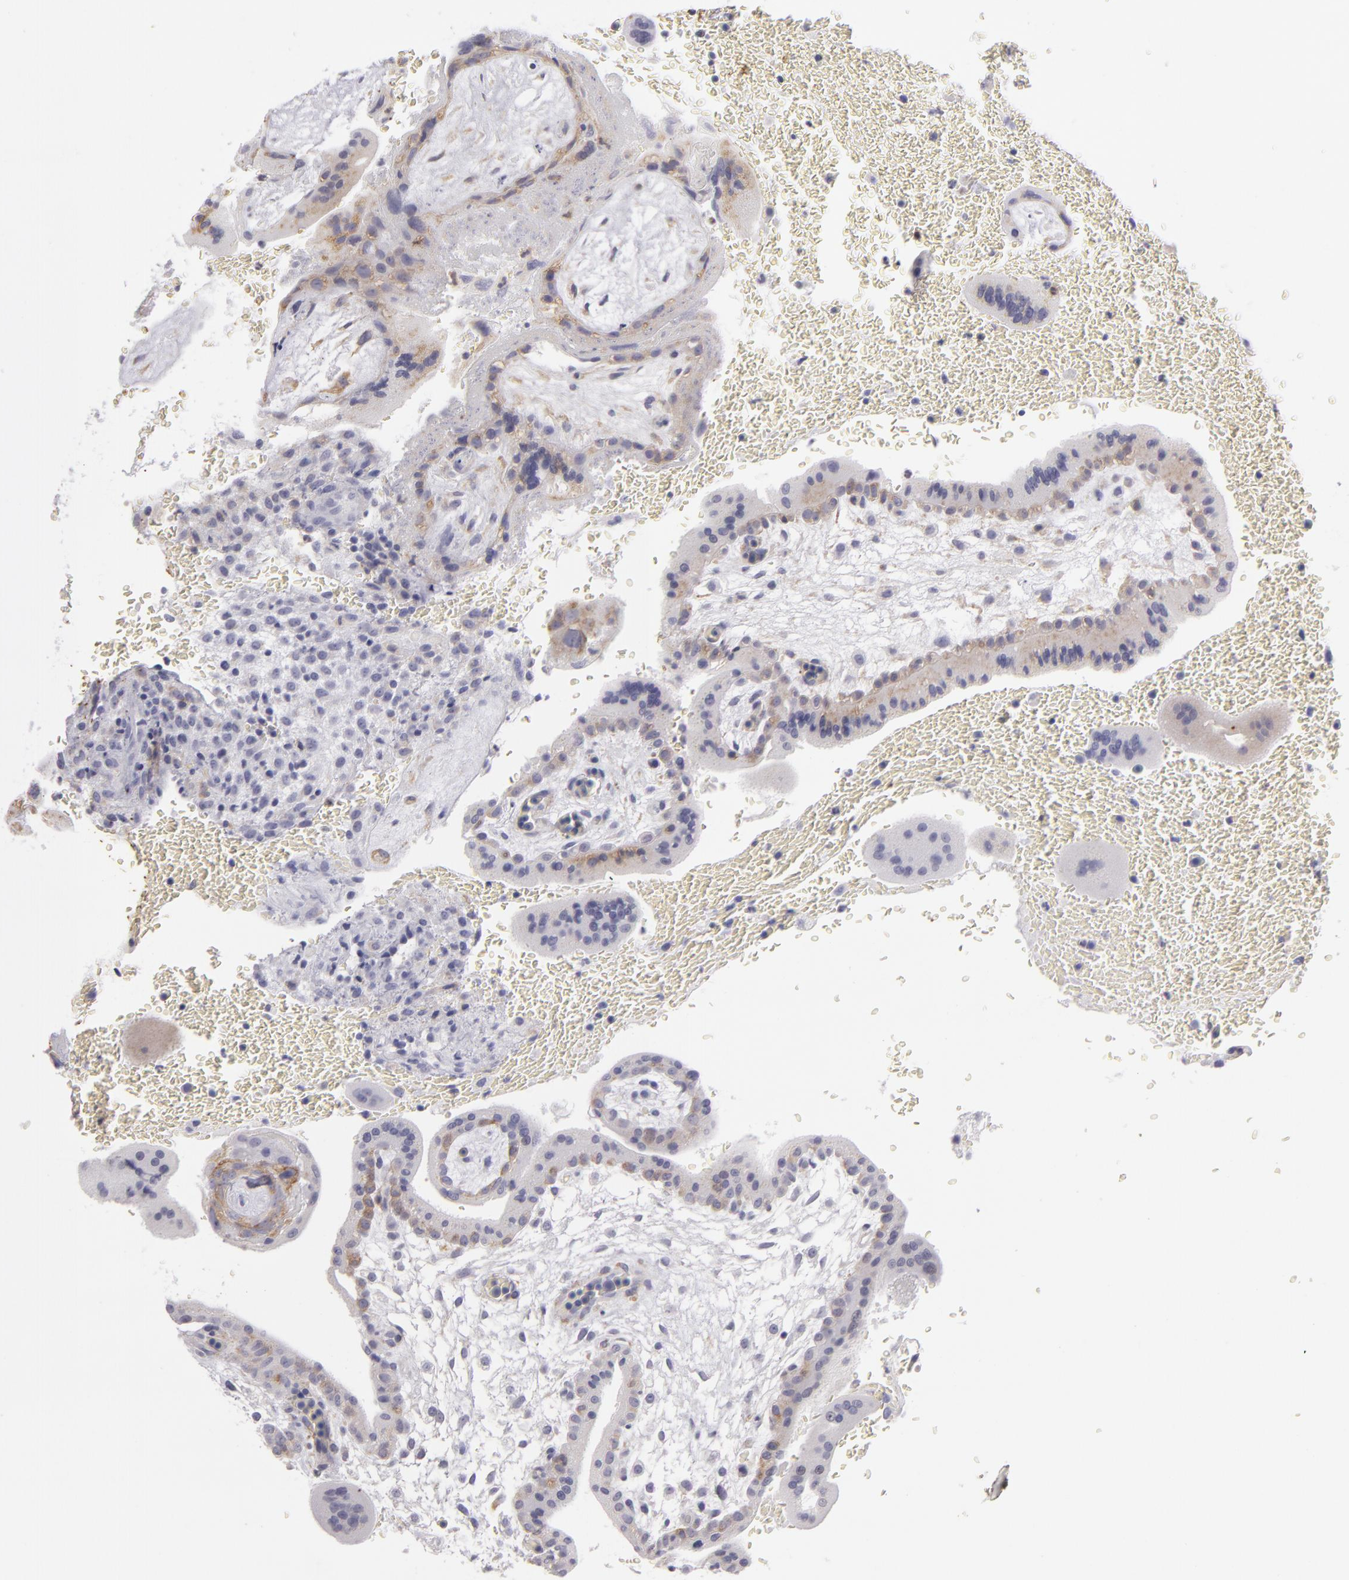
{"staining": {"intensity": "negative", "quantity": "none", "location": "none"}, "tissue": "placenta", "cell_type": "Decidual cells", "image_type": "normal", "snomed": [{"axis": "morphology", "description": "Normal tissue, NOS"}, {"axis": "topography", "description": "Placenta"}], "caption": "Decidual cells show no significant protein expression in unremarkable placenta. Nuclei are stained in blue.", "gene": "TNNC1", "patient": {"sex": "female", "age": 35}}